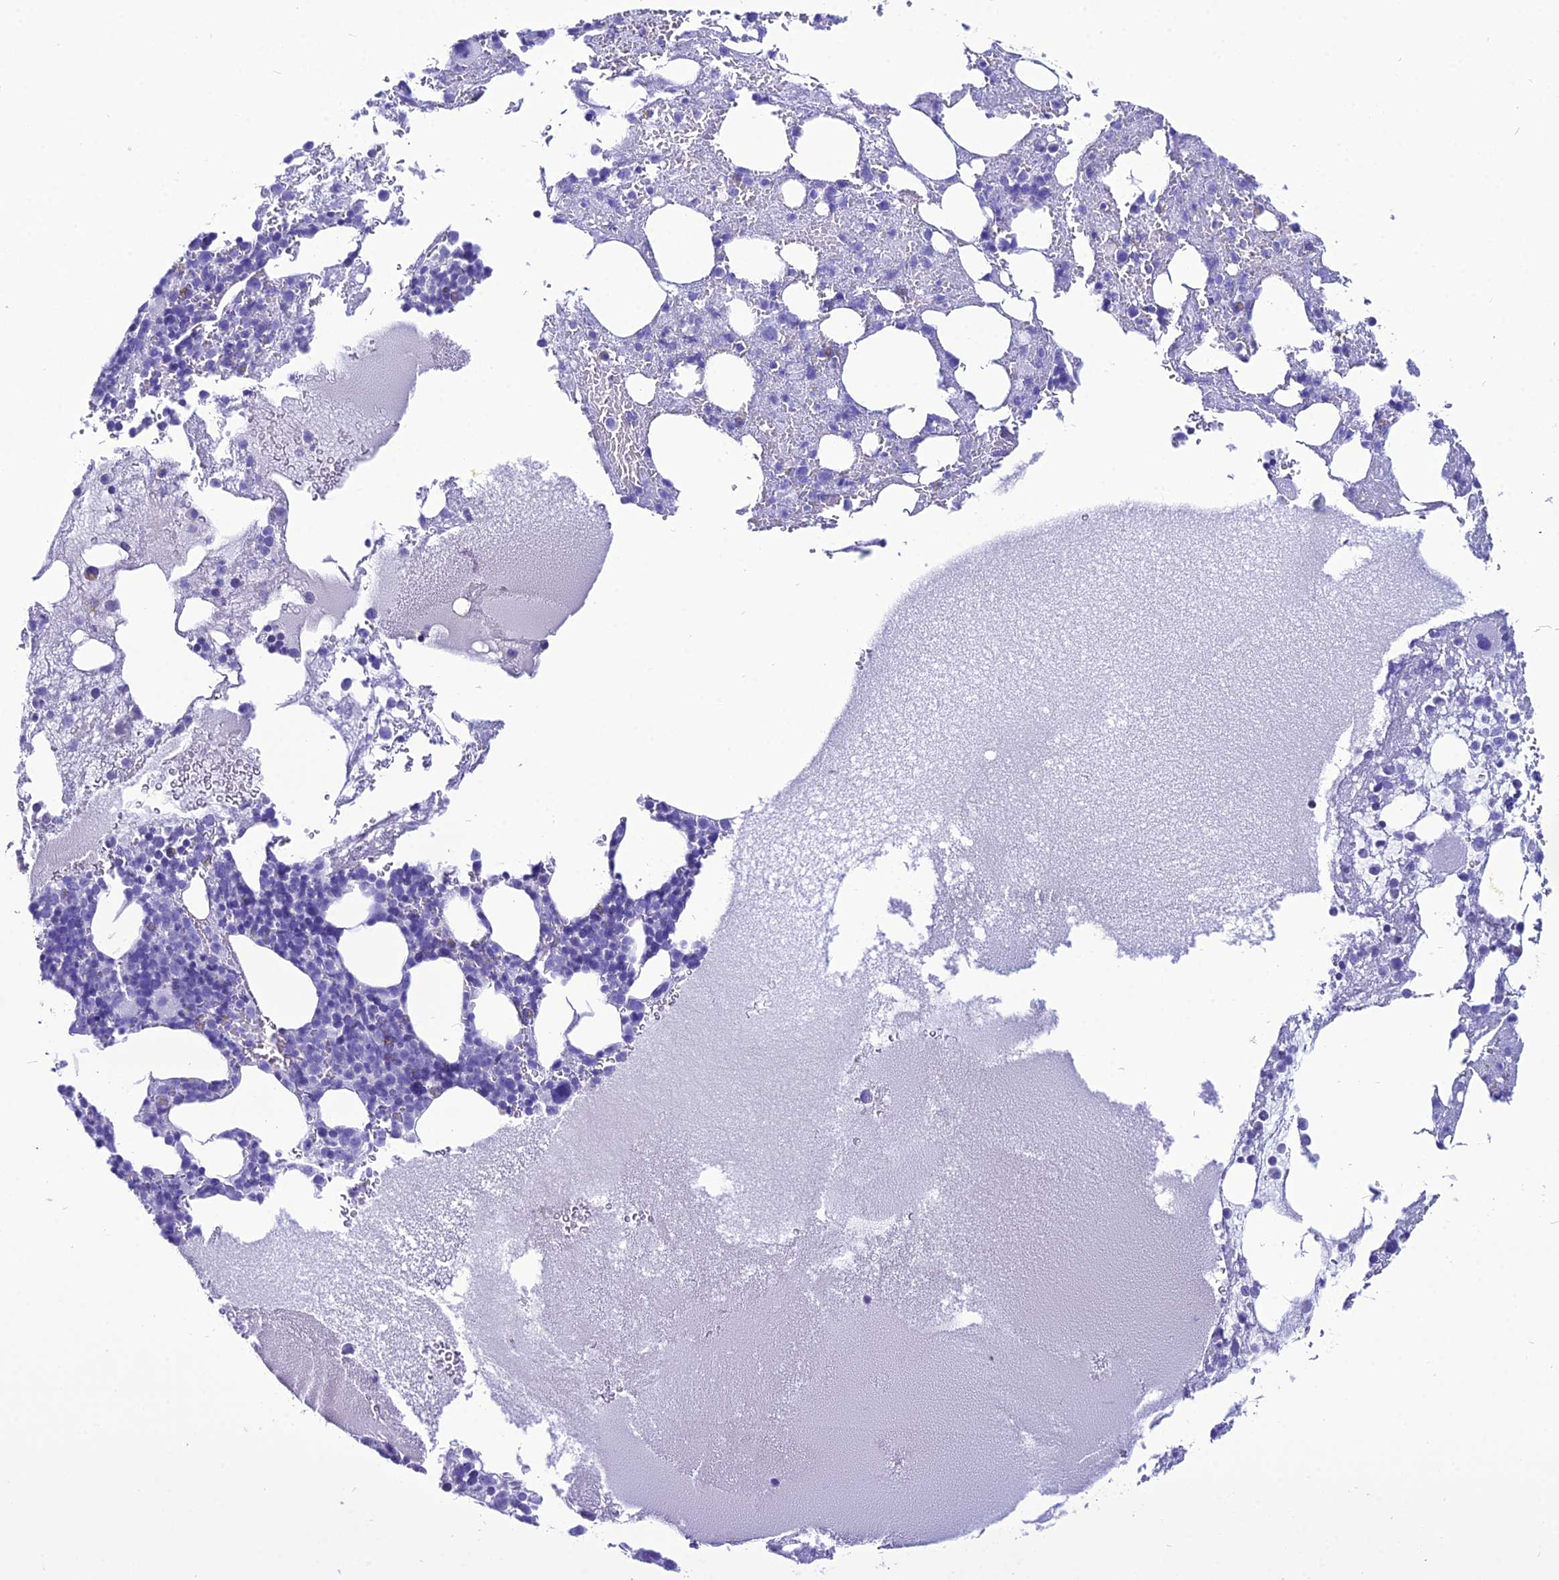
{"staining": {"intensity": "negative", "quantity": "none", "location": "none"}, "tissue": "bone marrow", "cell_type": "Hematopoietic cells", "image_type": "normal", "snomed": [{"axis": "morphology", "description": "Normal tissue, NOS"}, {"axis": "topography", "description": "Bone marrow"}], "caption": "Micrograph shows no significant protein staining in hematopoietic cells of normal bone marrow.", "gene": "PNMA5", "patient": {"sex": "male", "age": 61}}